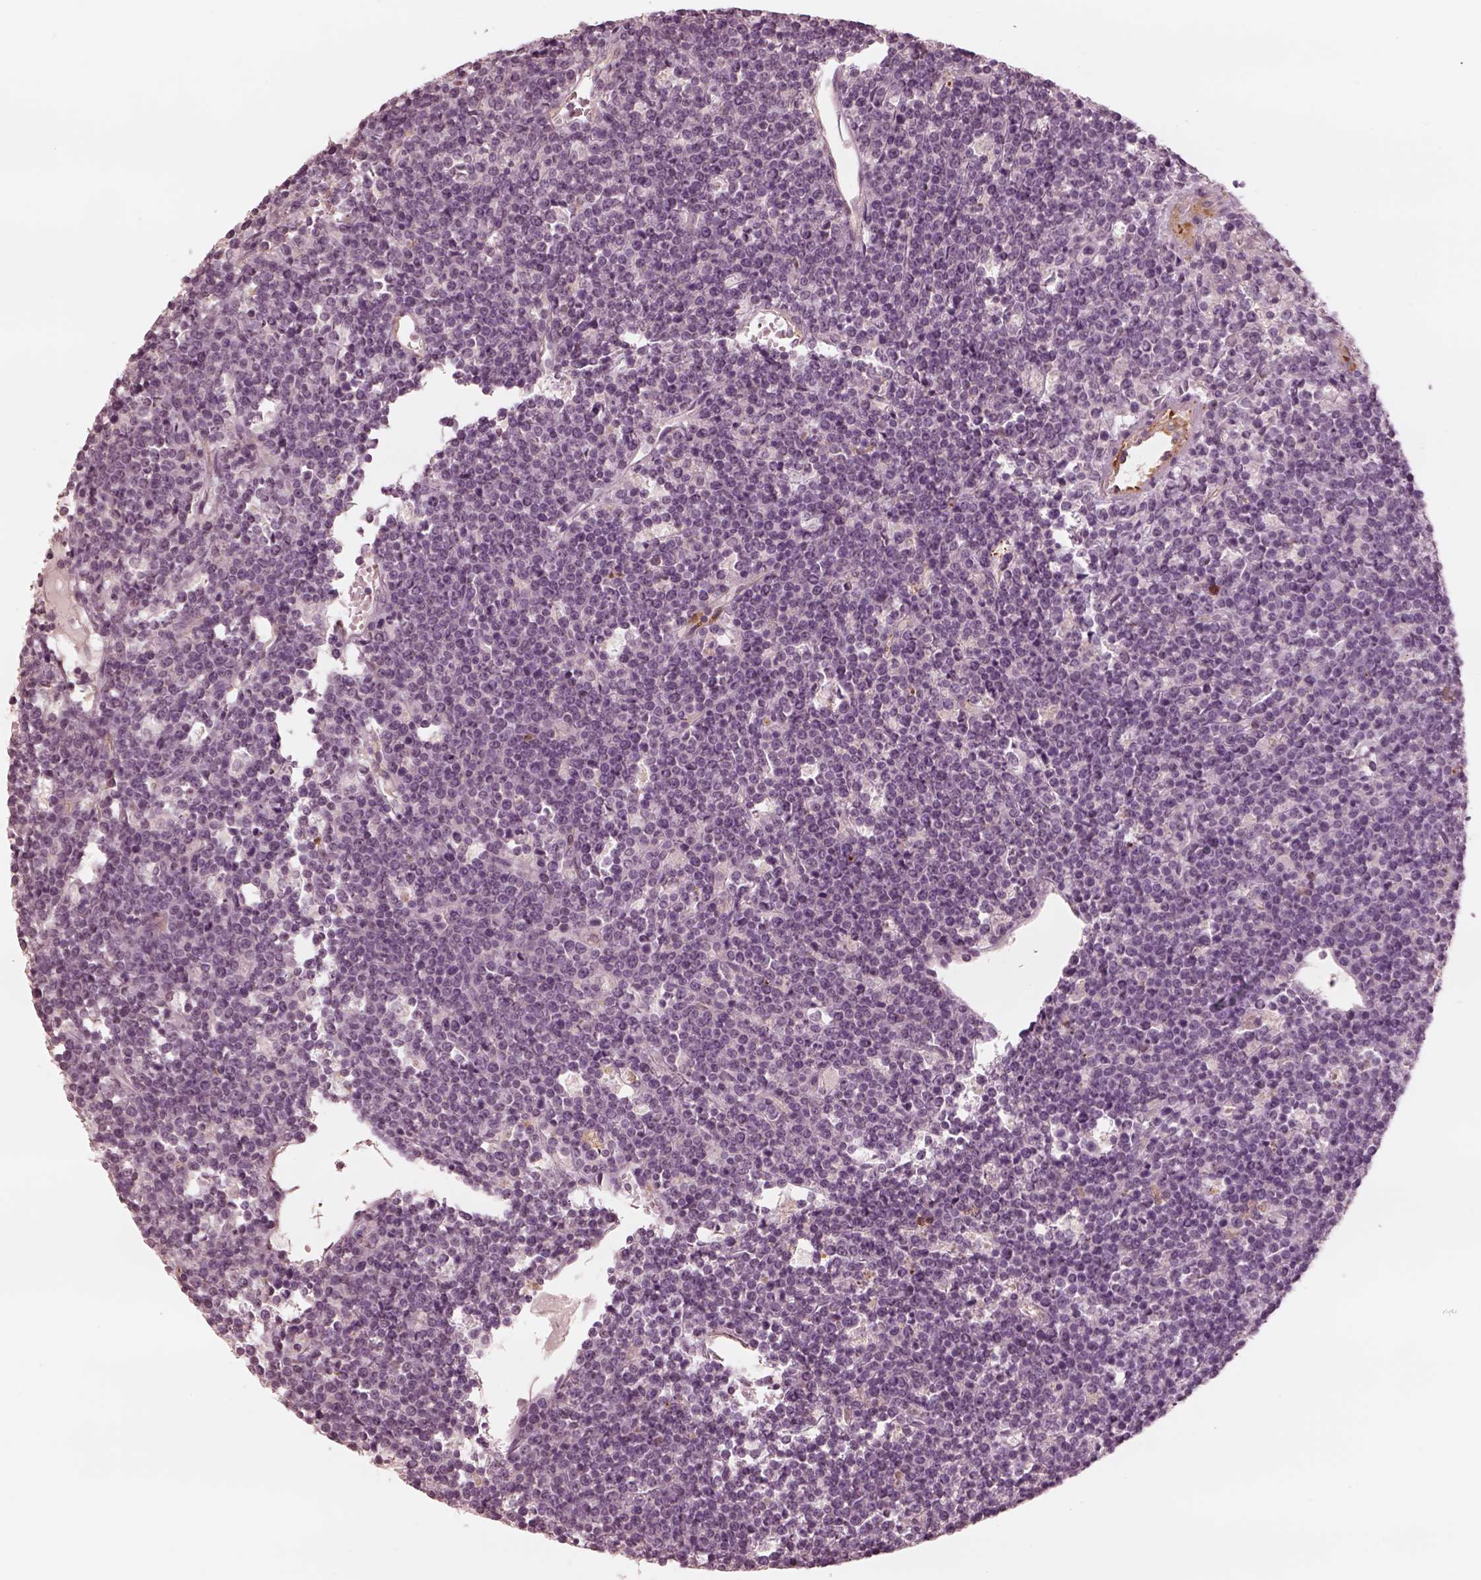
{"staining": {"intensity": "negative", "quantity": "none", "location": "none"}, "tissue": "lymphoma", "cell_type": "Tumor cells", "image_type": "cancer", "snomed": [{"axis": "morphology", "description": "Malignant lymphoma, non-Hodgkin's type, High grade"}, {"axis": "topography", "description": "Ovary"}], "caption": "The immunohistochemistry histopathology image has no significant expression in tumor cells of malignant lymphoma, non-Hodgkin's type (high-grade) tissue.", "gene": "DNAAF9", "patient": {"sex": "female", "age": 56}}